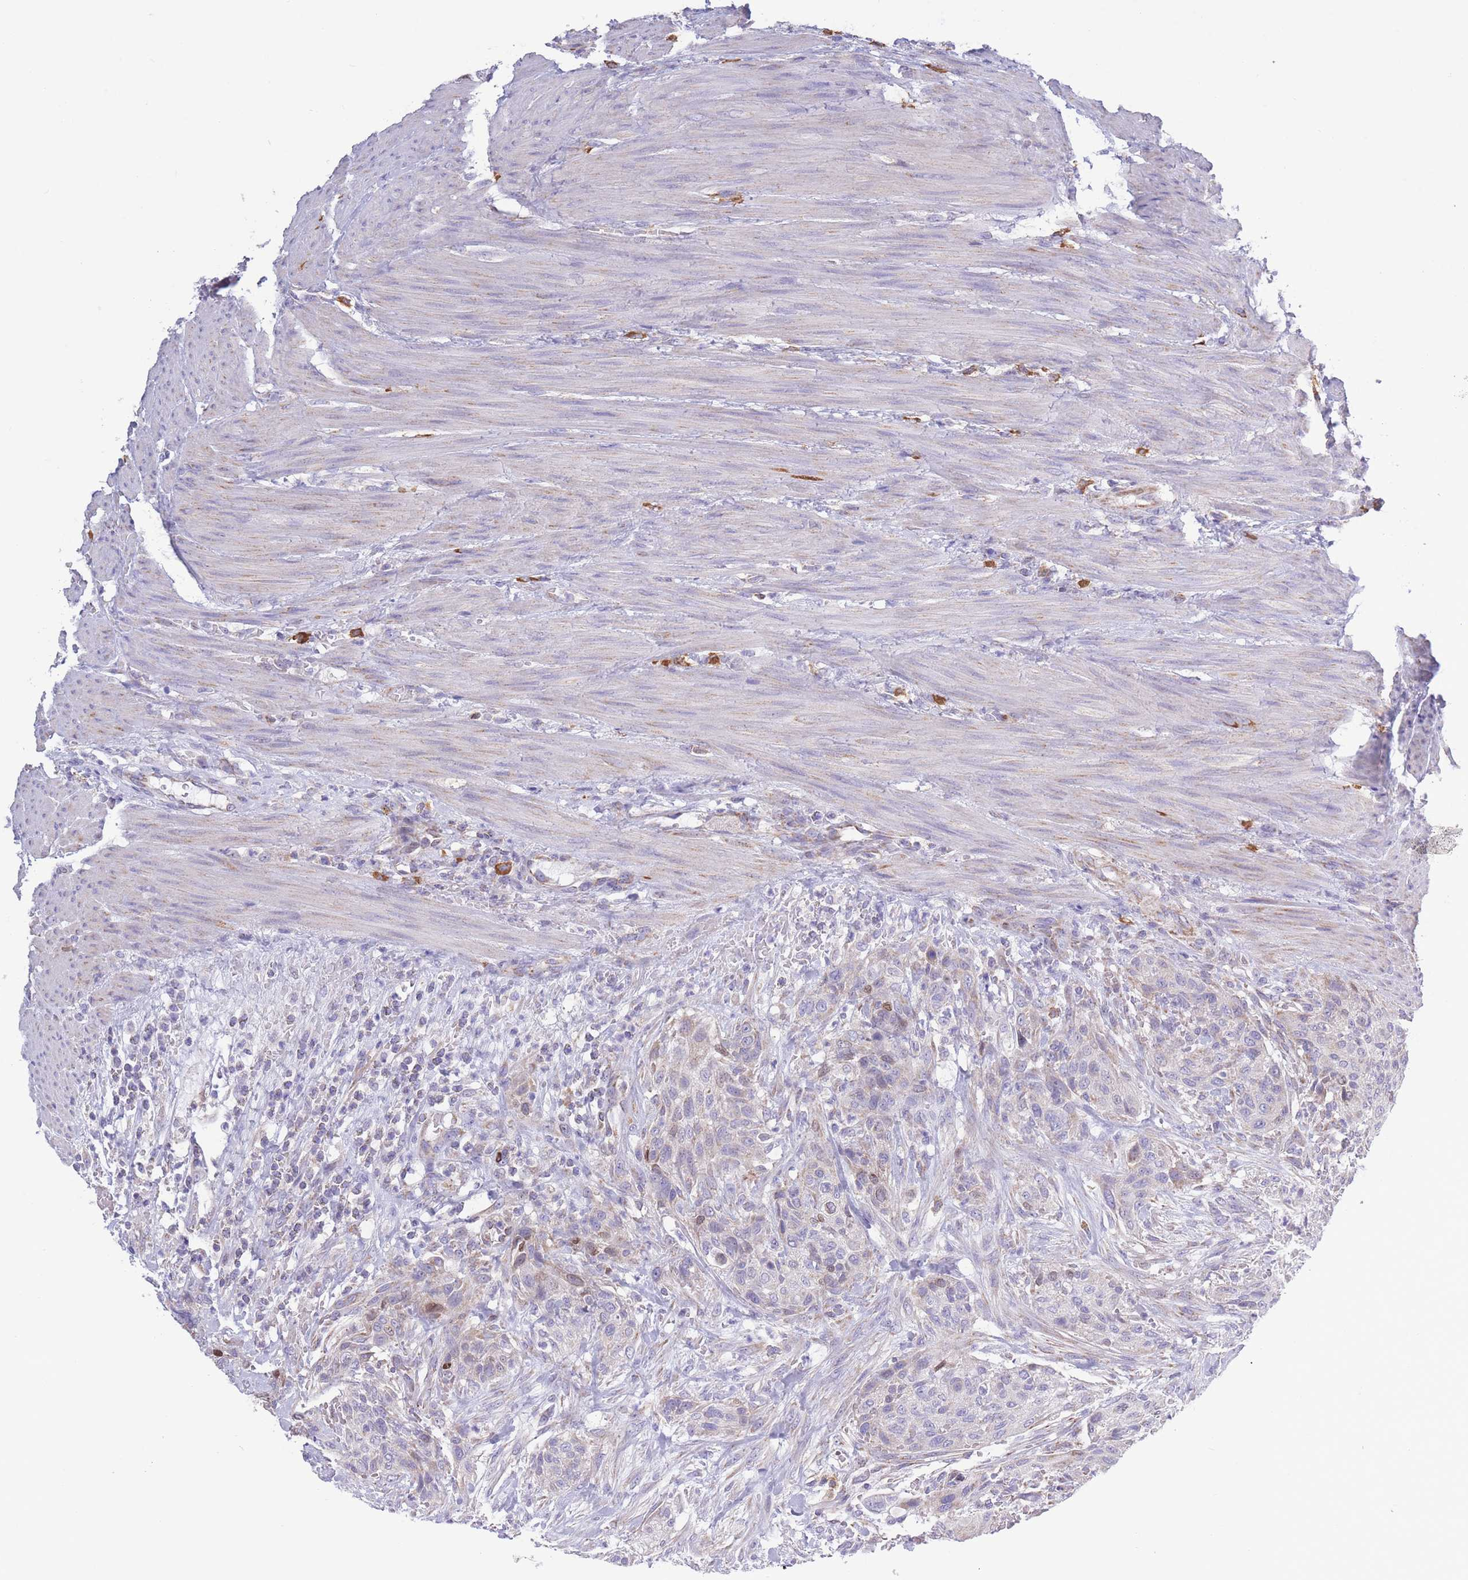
{"staining": {"intensity": "moderate", "quantity": "<25%", "location": "cytoplasmic/membranous"}, "tissue": "urothelial cancer", "cell_type": "Tumor cells", "image_type": "cancer", "snomed": [{"axis": "morphology", "description": "Urothelial carcinoma, High grade"}, {"axis": "topography", "description": "Urinary bladder"}], "caption": "High-magnification brightfield microscopy of urothelial cancer stained with DAB (brown) and counterstained with hematoxylin (blue). tumor cells exhibit moderate cytoplasmic/membranous expression is seen in approximately<25% of cells.", "gene": "PDHA1", "patient": {"sex": "male", "age": 35}}